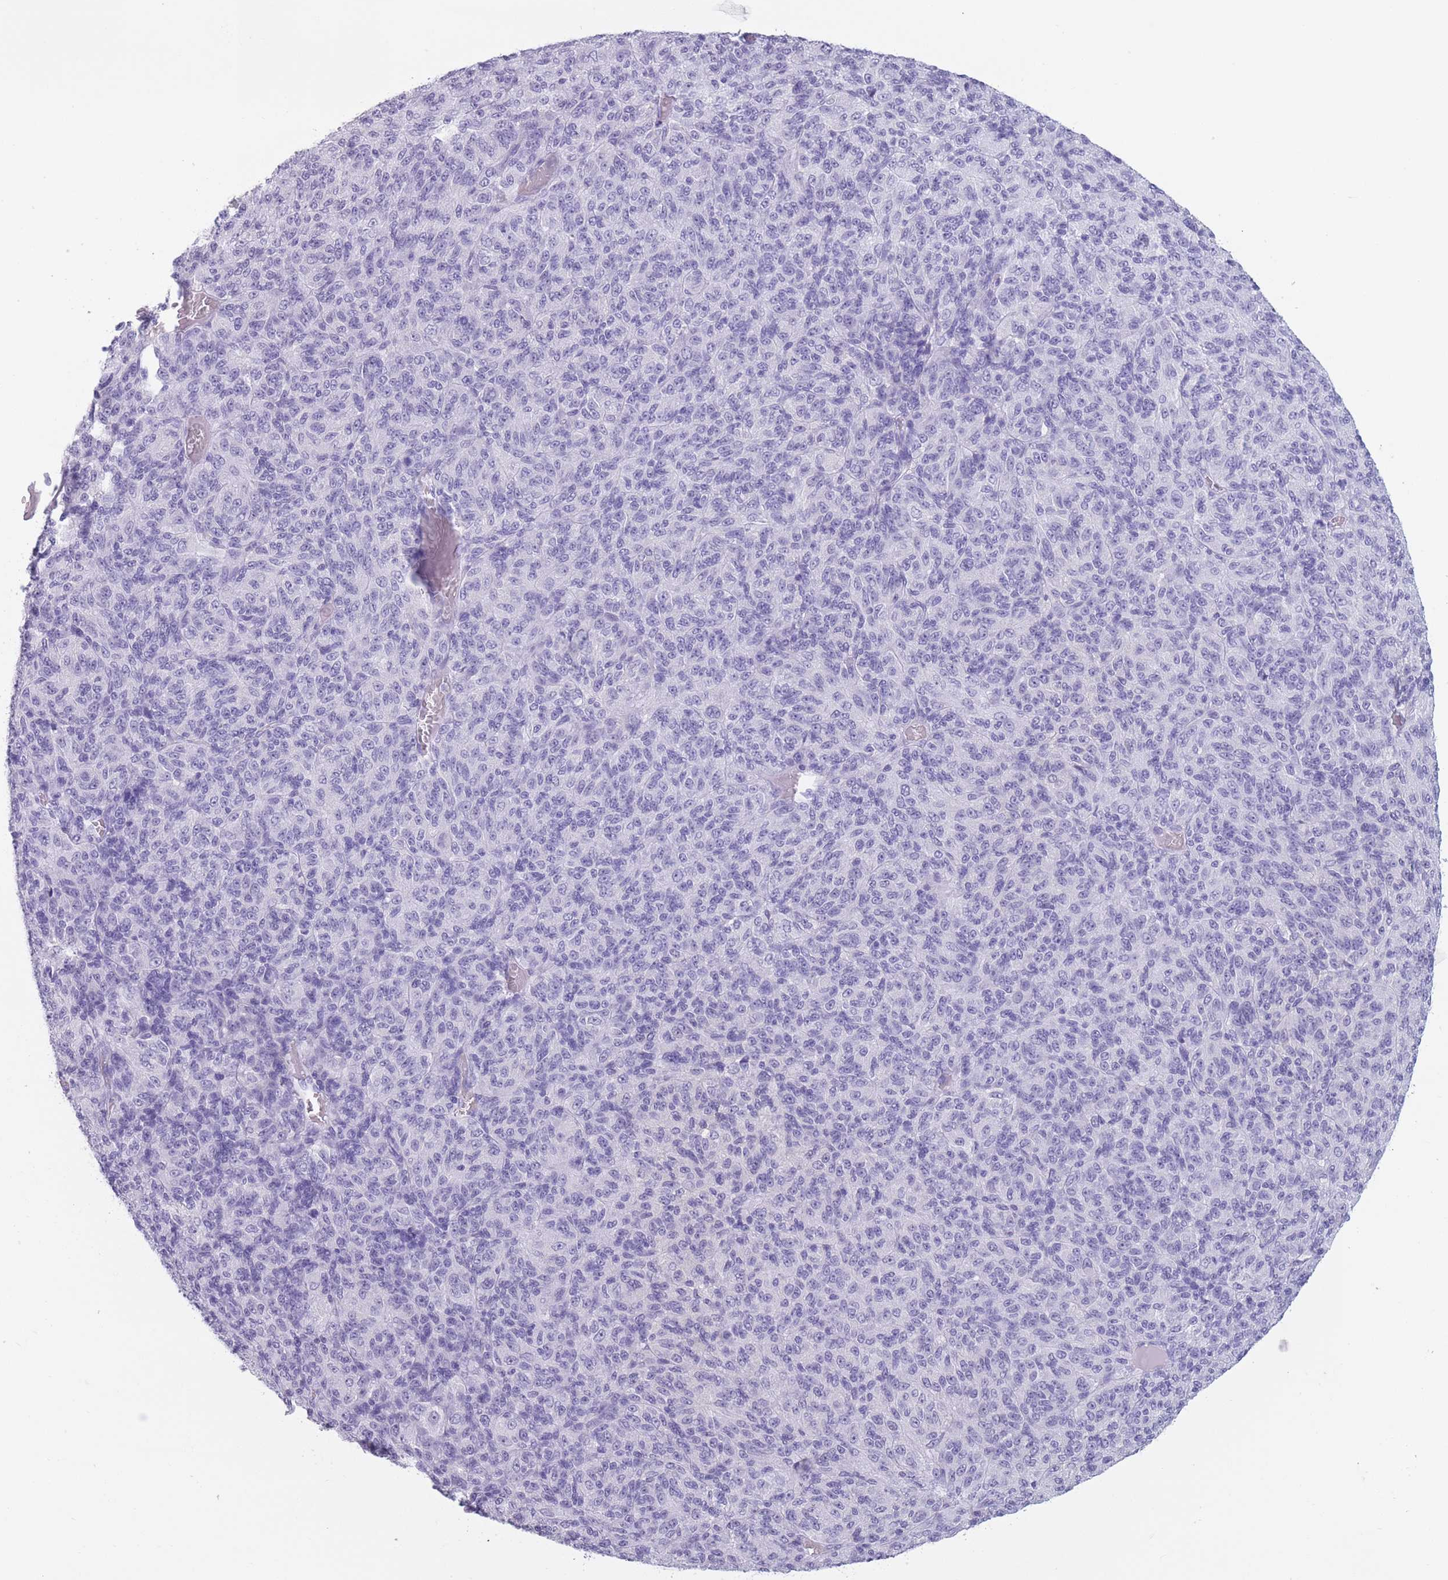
{"staining": {"intensity": "negative", "quantity": "none", "location": "none"}, "tissue": "melanoma", "cell_type": "Tumor cells", "image_type": "cancer", "snomed": [{"axis": "morphology", "description": "Malignant melanoma, Metastatic site"}, {"axis": "topography", "description": "Brain"}], "caption": "Immunohistochemistry image of neoplastic tissue: human malignant melanoma (metastatic site) stained with DAB (3,3'-diaminobenzidine) displays no significant protein staining in tumor cells.", "gene": "OR7C1", "patient": {"sex": "female", "age": 56}}